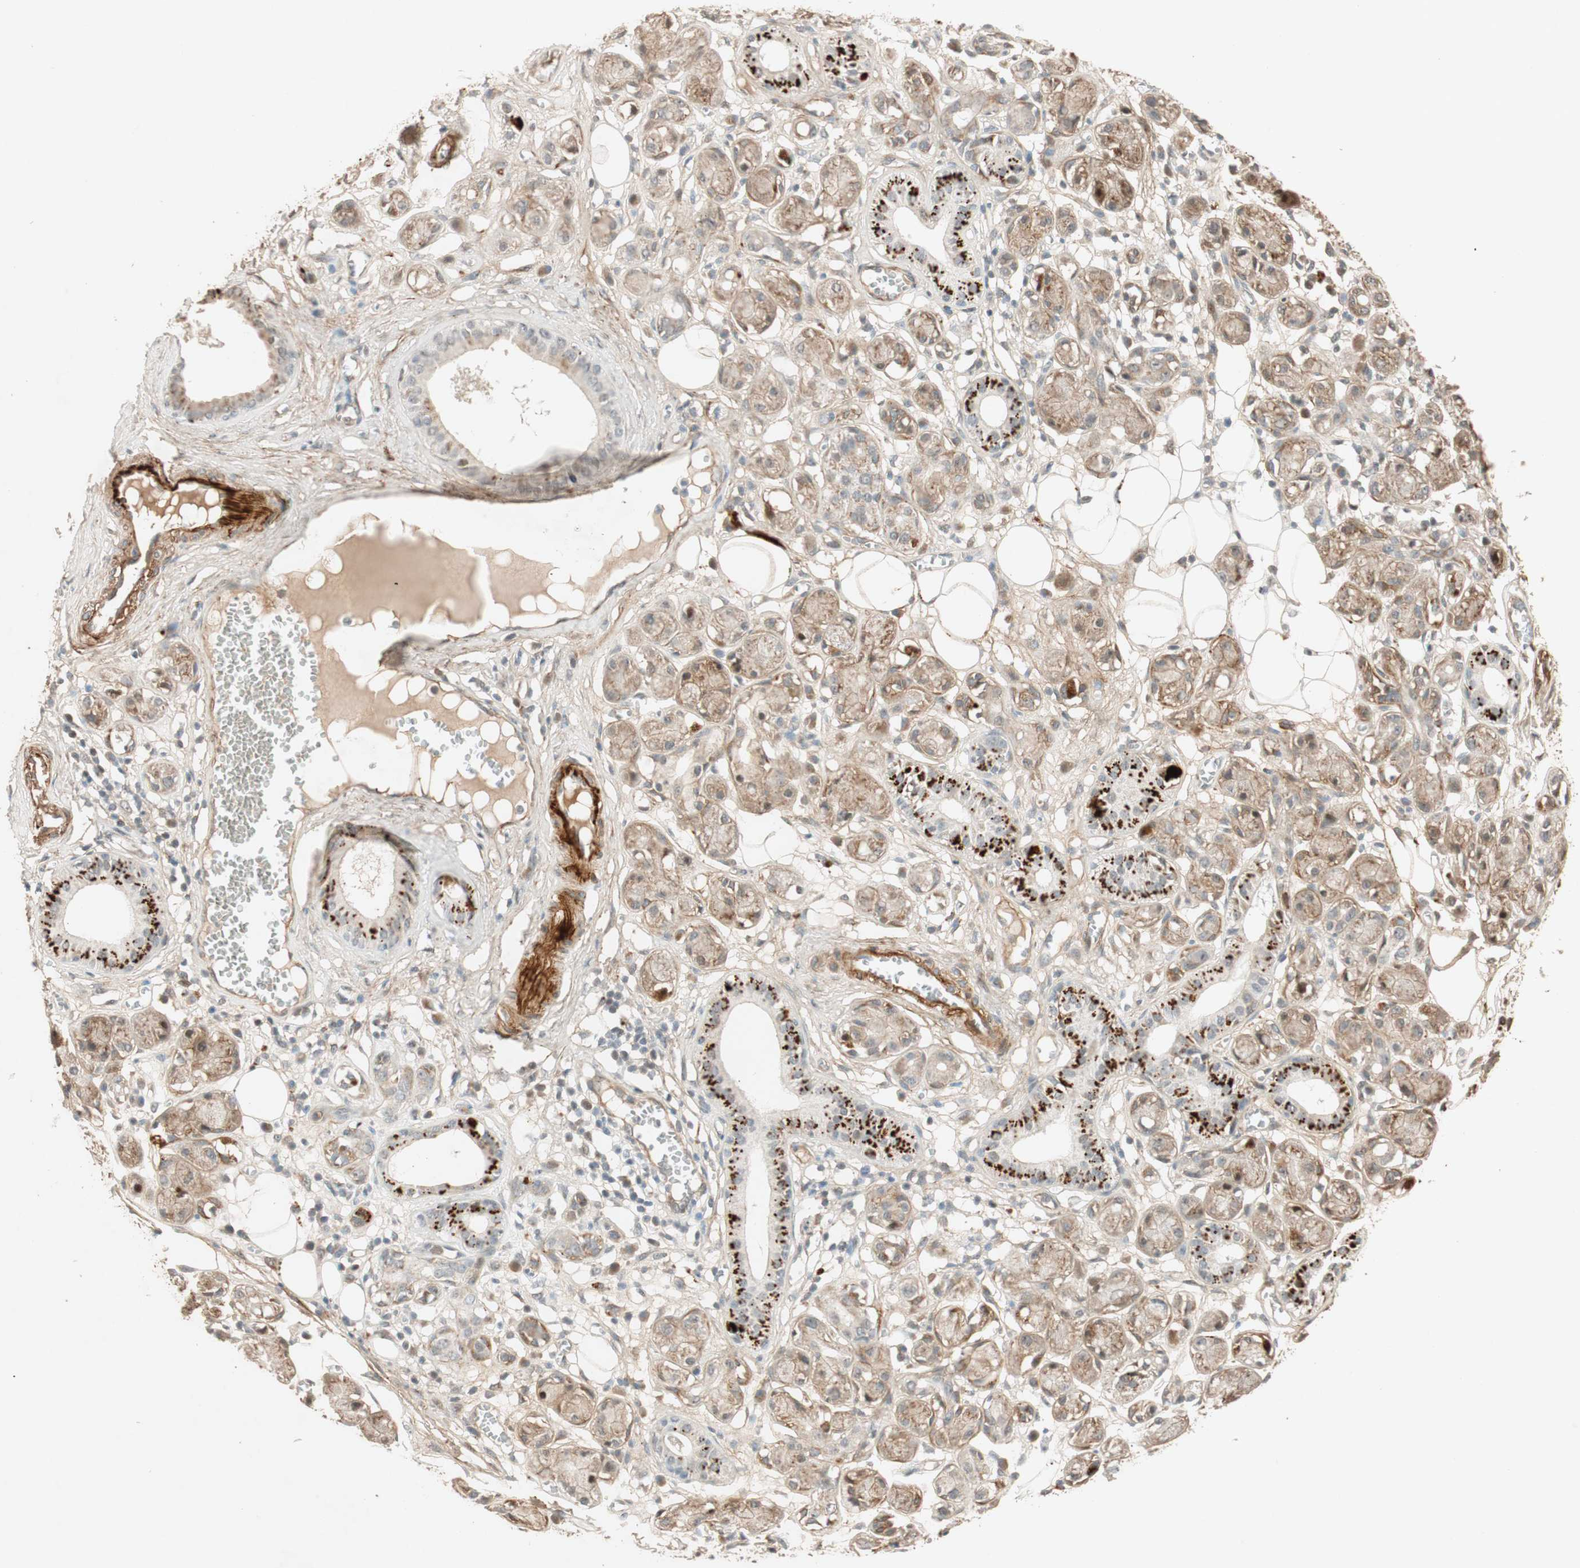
{"staining": {"intensity": "moderate", "quantity": "25%-75%", "location": "cytoplasmic/membranous"}, "tissue": "adipose tissue", "cell_type": "Adipocytes", "image_type": "normal", "snomed": [{"axis": "morphology", "description": "Normal tissue, NOS"}, {"axis": "morphology", "description": "Inflammation, NOS"}, {"axis": "topography", "description": "Vascular tissue"}, {"axis": "topography", "description": "Salivary gland"}], "caption": "Immunohistochemical staining of unremarkable adipose tissue displays medium levels of moderate cytoplasmic/membranous staining in approximately 25%-75% of adipocytes.", "gene": "EPHA6", "patient": {"sex": "female", "age": 75}}